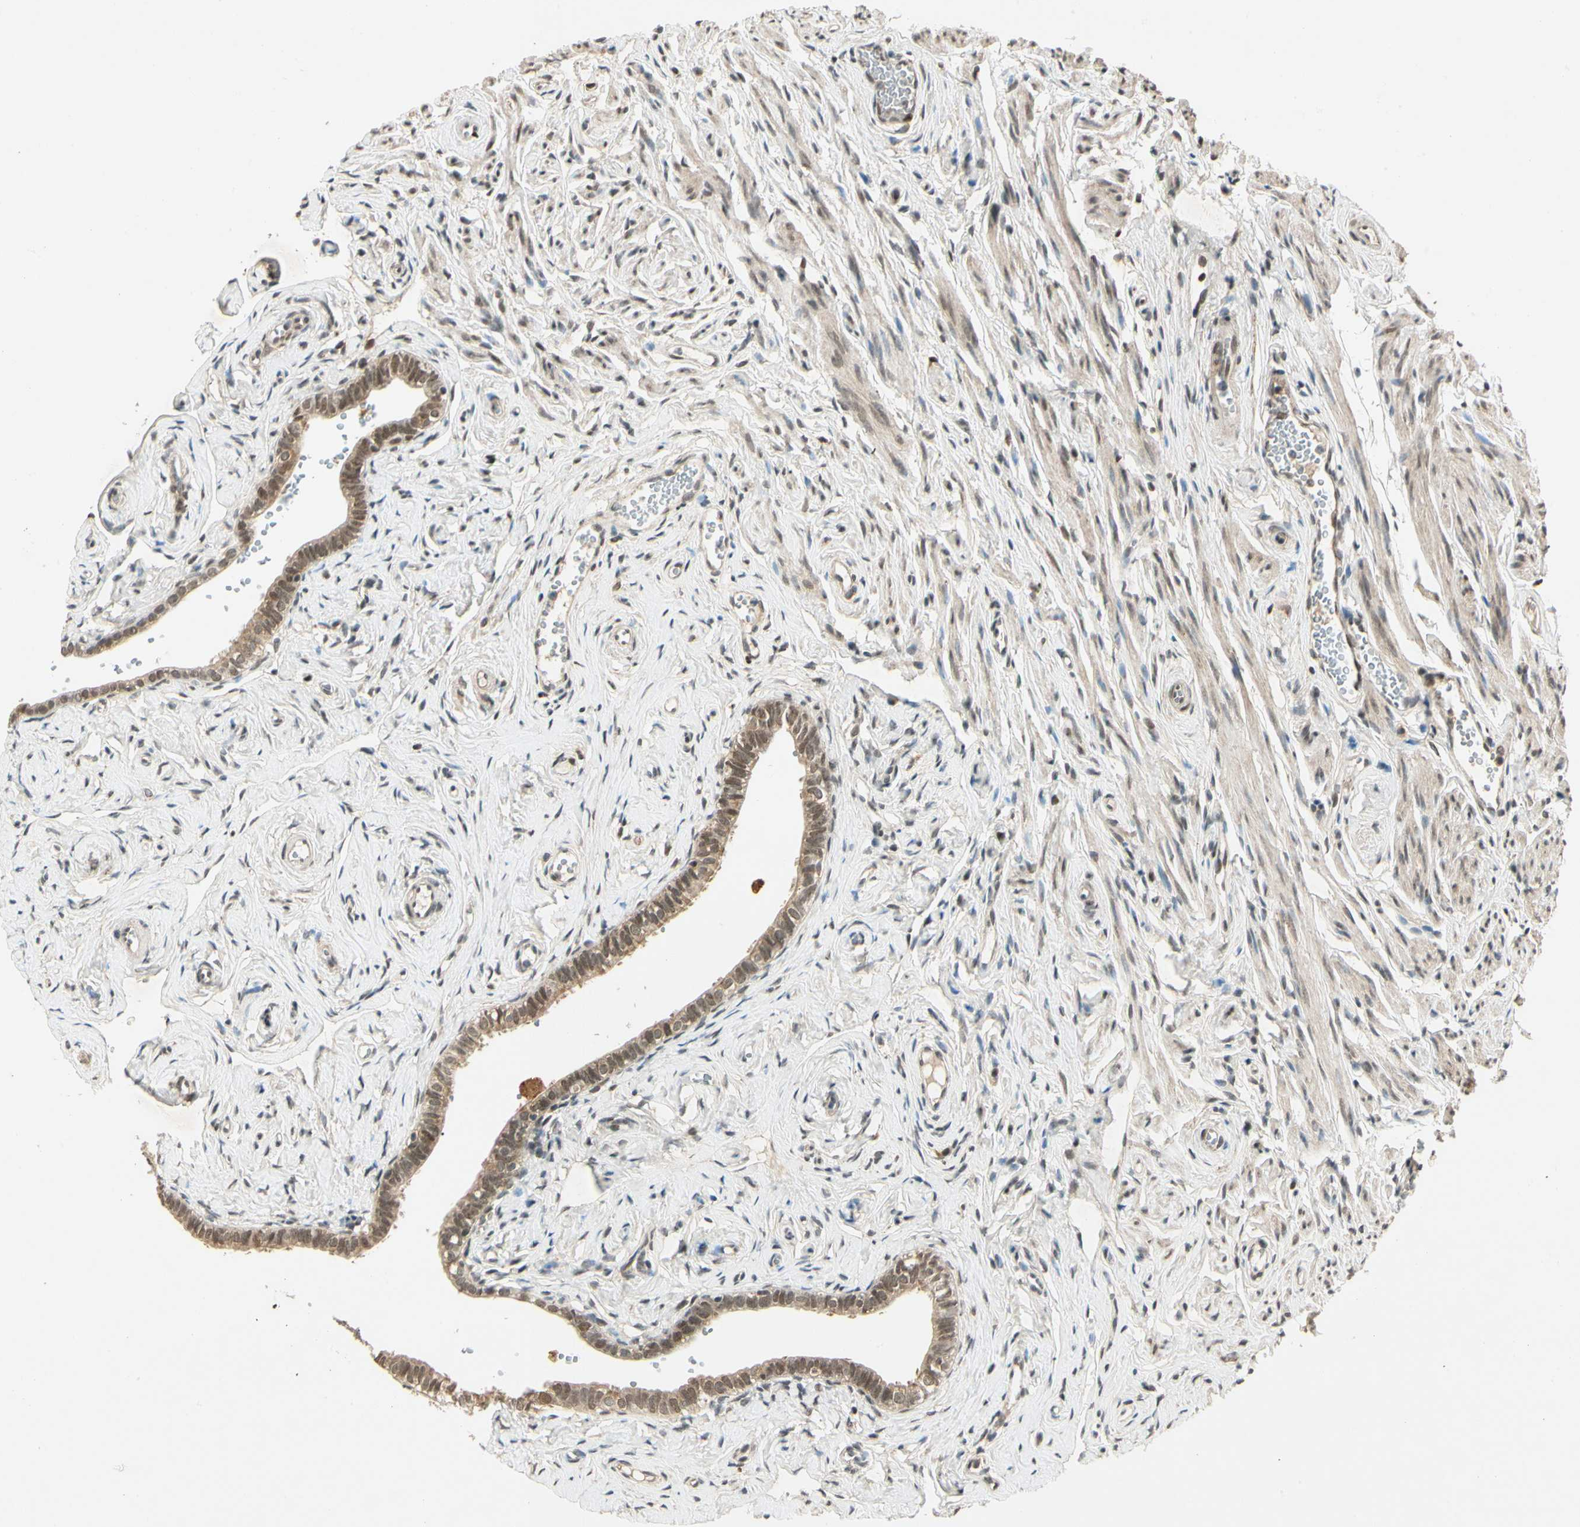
{"staining": {"intensity": "moderate", "quantity": ">75%", "location": "cytoplasmic/membranous,nuclear"}, "tissue": "fallopian tube", "cell_type": "Glandular cells", "image_type": "normal", "snomed": [{"axis": "morphology", "description": "Normal tissue, NOS"}, {"axis": "topography", "description": "Fallopian tube"}], "caption": "A brown stain labels moderate cytoplasmic/membranous,nuclear positivity of a protein in glandular cells of benign fallopian tube.", "gene": "ZSCAN12", "patient": {"sex": "female", "age": 71}}